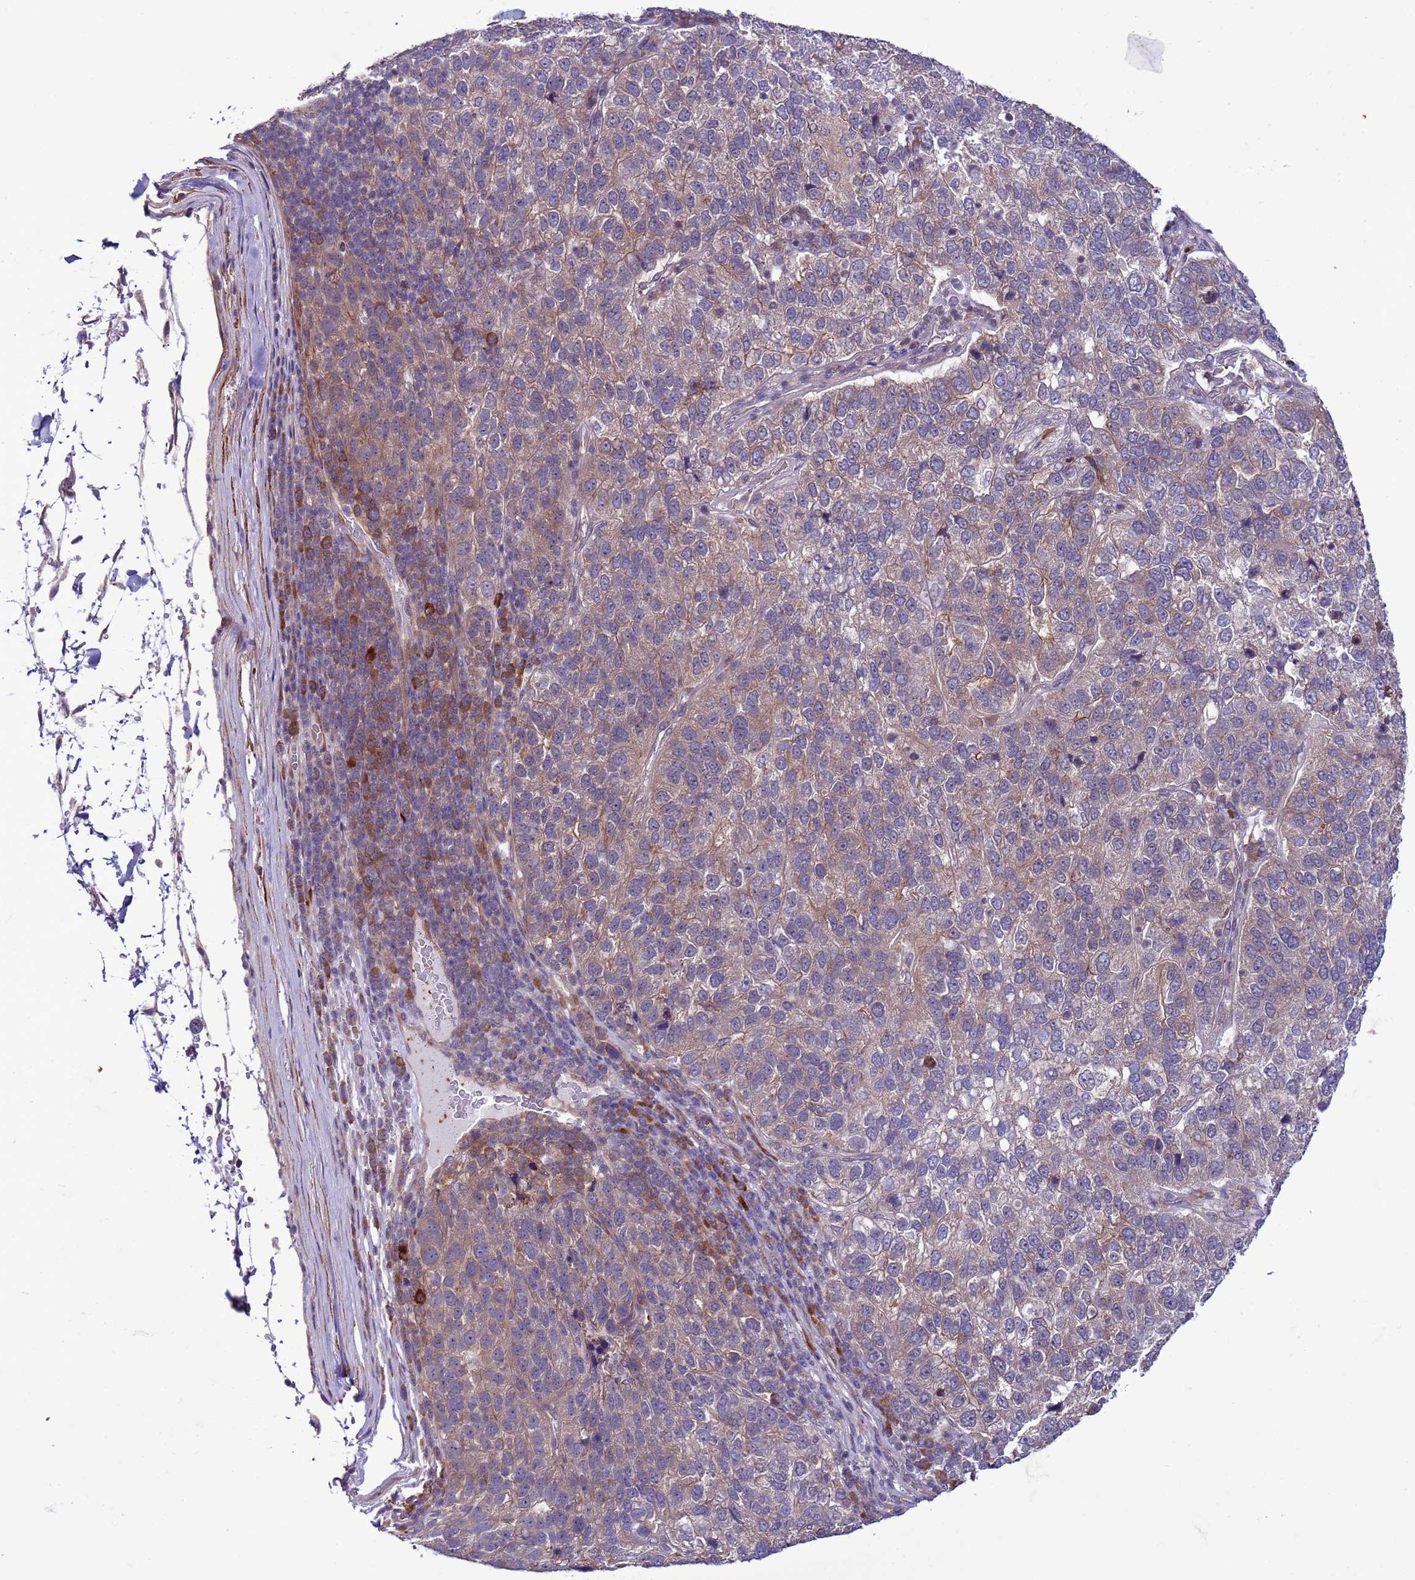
{"staining": {"intensity": "moderate", "quantity": "<25%", "location": "cytoplasmic/membranous"}, "tissue": "pancreatic cancer", "cell_type": "Tumor cells", "image_type": "cancer", "snomed": [{"axis": "morphology", "description": "Adenocarcinoma, NOS"}, {"axis": "topography", "description": "Pancreas"}], "caption": "Immunohistochemistry photomicrograph of human pancreatic cancer stained for a protein (brown), which demonstrates low levels of moderate cytoplasmic/membranous staining in about <25% of tumor cells.", "gene": "GEN1", "patient": {"sex": "female", "age": 61}}